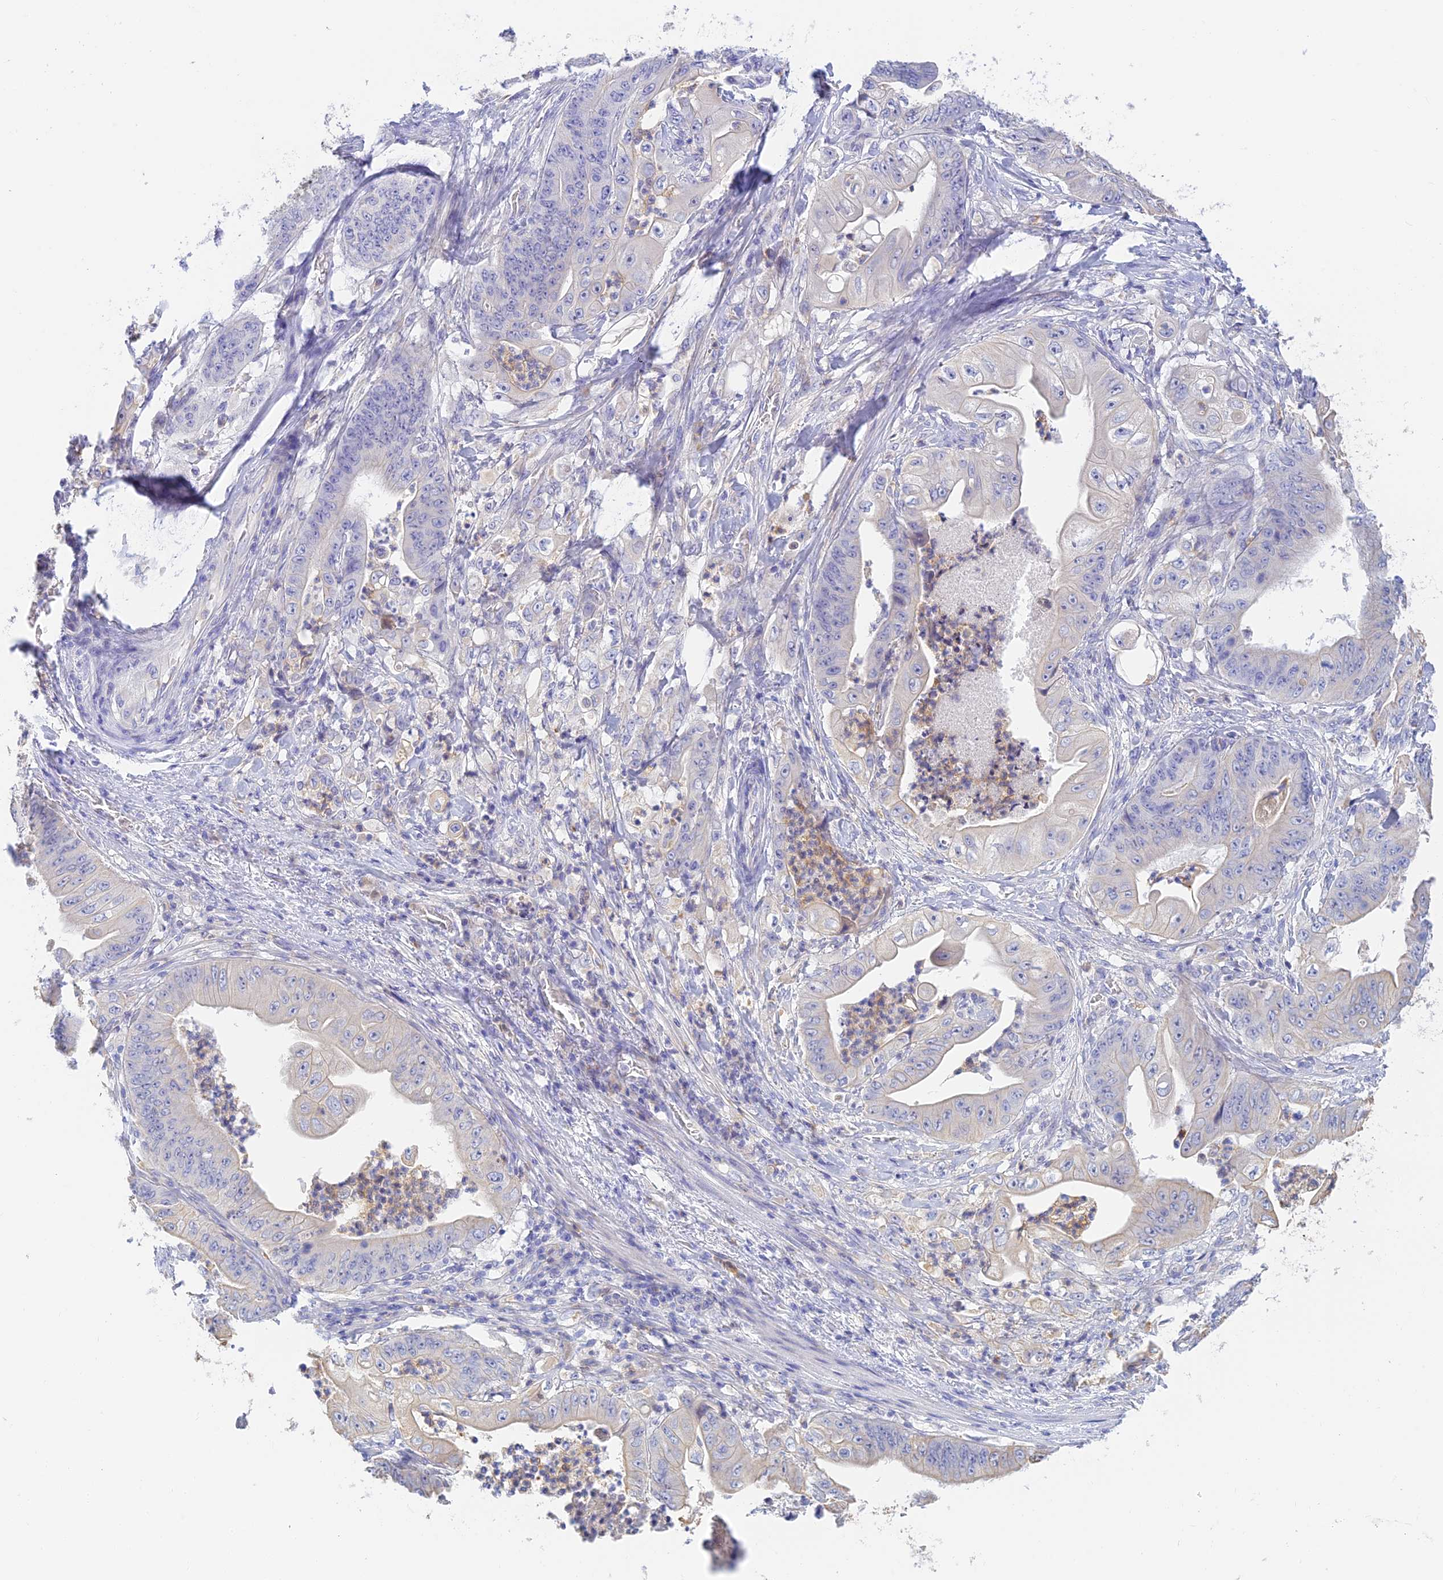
{"staining": {"intensity": "negative", "quantity": "none", "location": "none"}, "tissue": "stomach cancer", "cell_type": "Tumor cells", "image_type": "cancer", "snomed": [{"axis": "morphology", "description": "Adenocarcinoma, NOS"}, {"axis": "topography", "description": "Stomach"}], "caption": "An immunohistochemistry image of adenocarcinoma (stomach) is shown. There is no staining in tumor cells of adenocarcinoma (stomach).", "gene": "INTS13", "patient": {"sex": "female", "age": 73}}